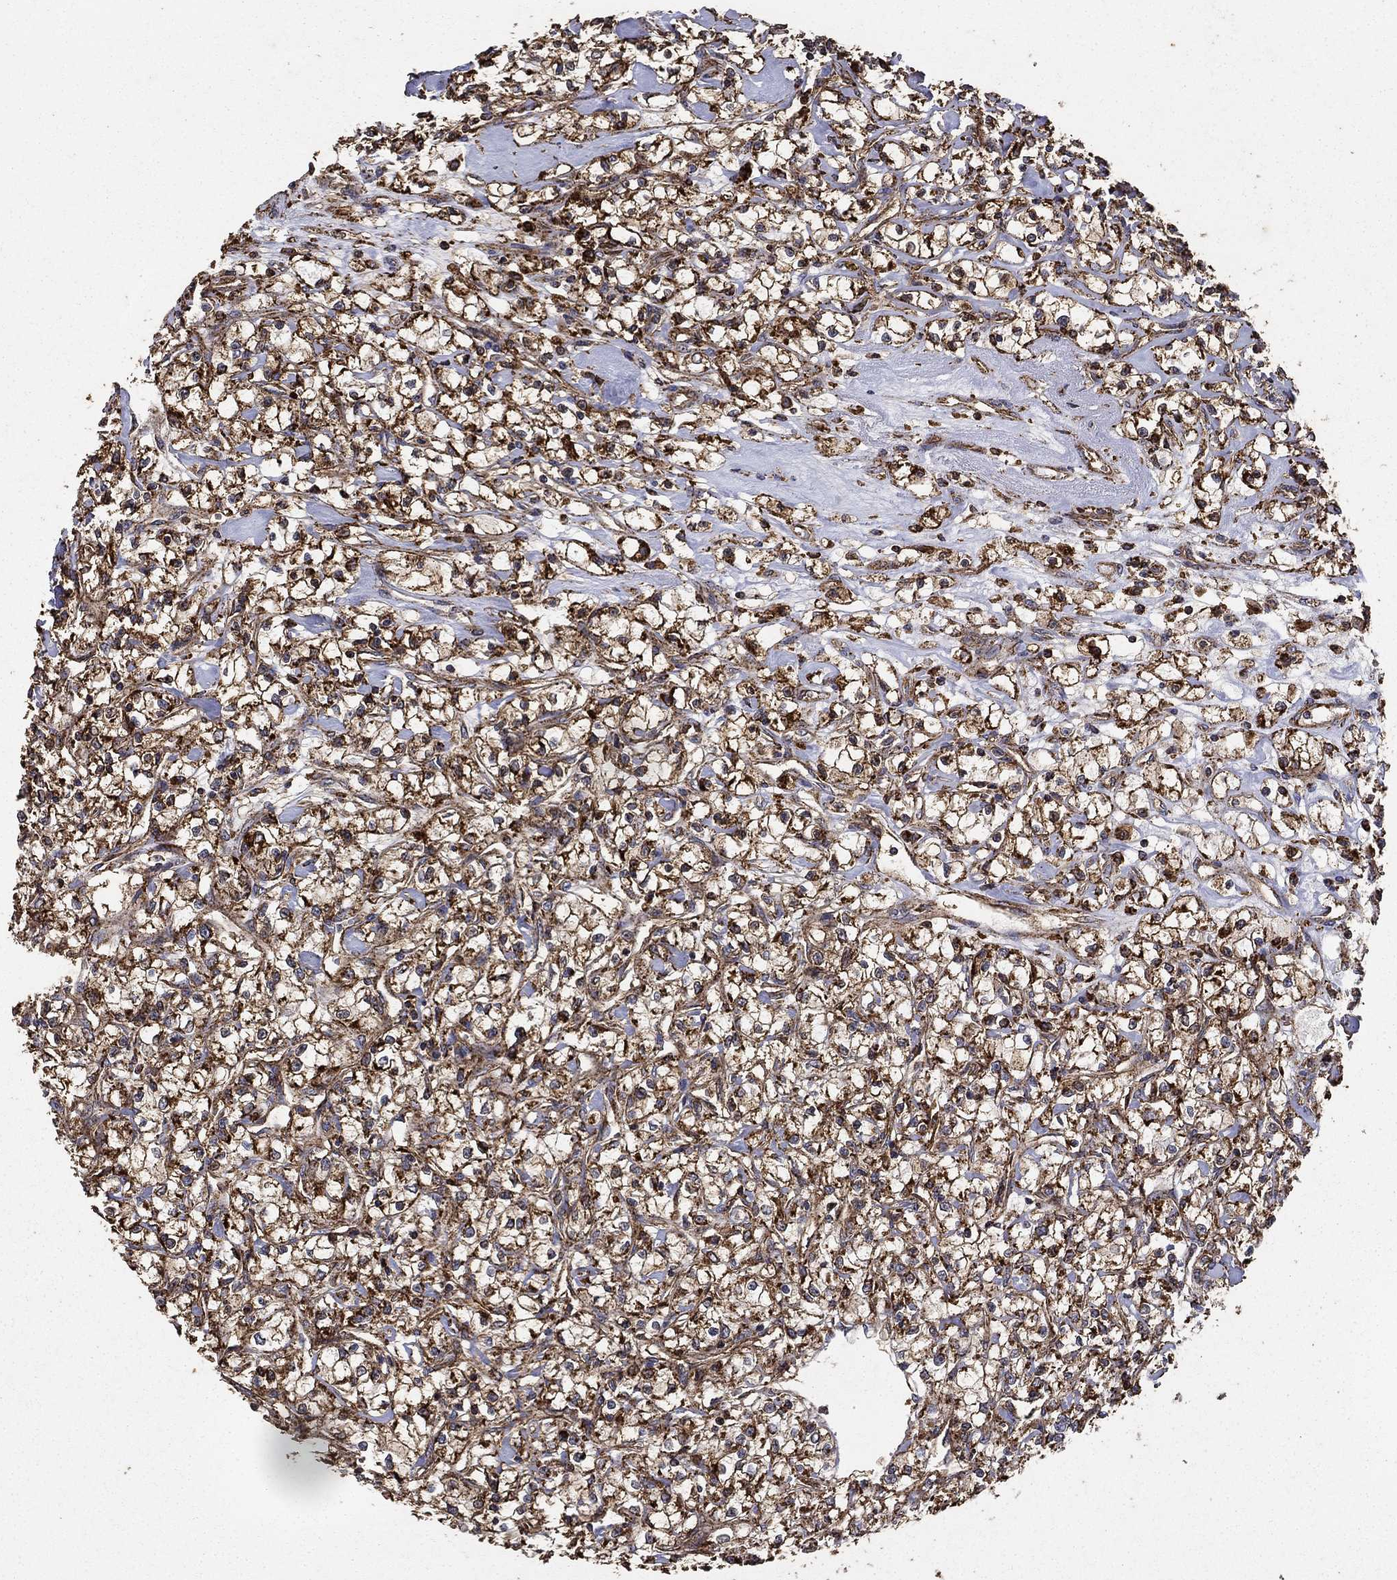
{"staining": {"intensity": "strong", "quantity": ">75%", "location": "cytoplasmic/membranous"}, "tissue": "renal cancer", "cell_type": "Tumor cells", "image_type": "cancer", "snomed": [{"axis": "morphology", "description": "Adenocarcinoma, NOS"}, {"axis": "topography", "description": "Kidney"}], "caption": "Tumor cells show strong cytoplasmic/membranous staining in about >75% of cells in adenocarcinoma (renal).", "gene": "IFRD1", "patient": {"sex": "female", "age": 59}}